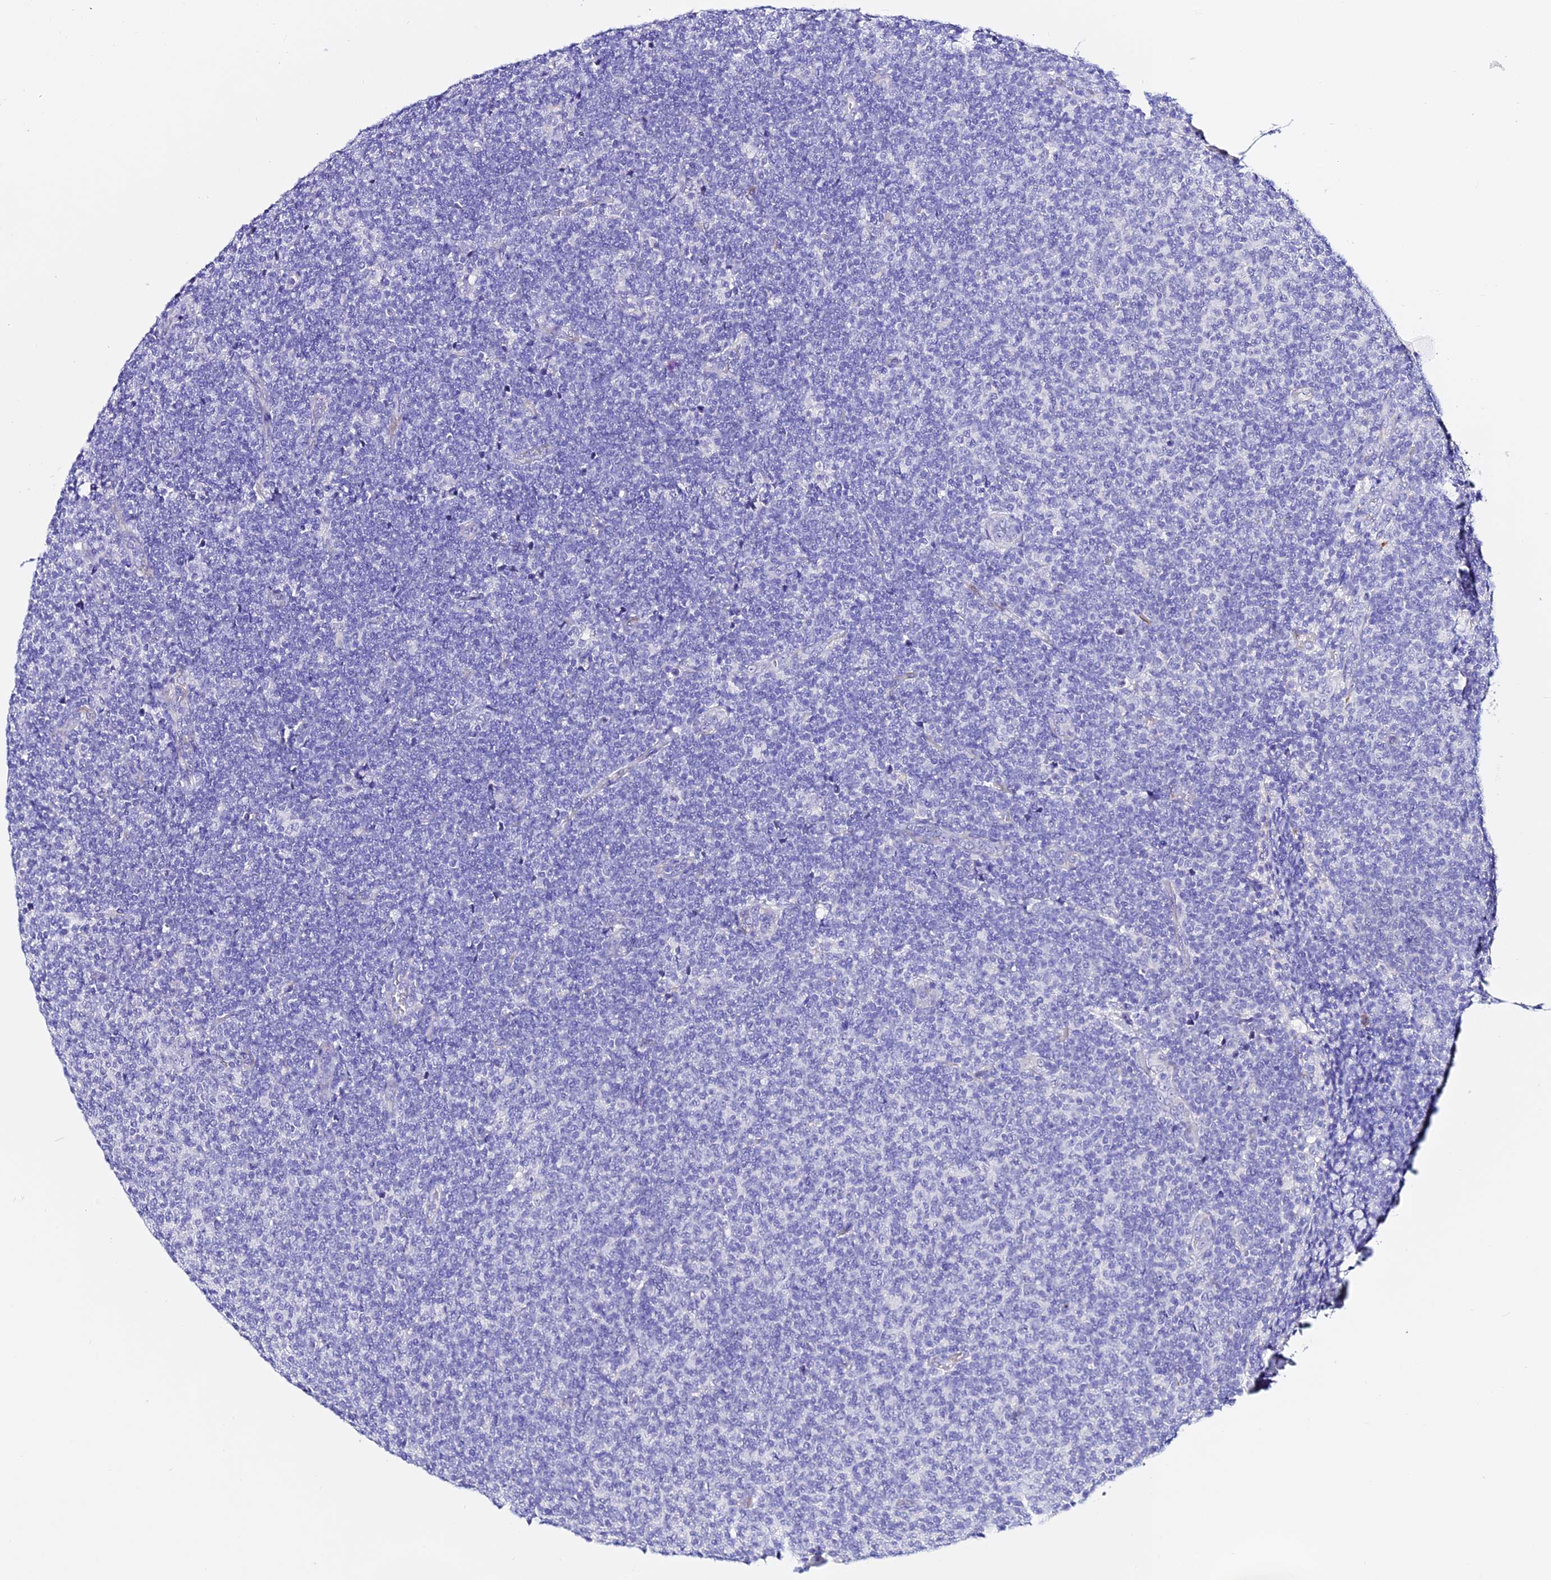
{"staining": {"intensity": "negative", "quantity": "none", "location": "none"}, "tissue": "lymphoma", "cell_type": "Tumor cells", "image_type": "cancer", "snomed": [{"axis": "morphology", "description": "Malignant lymphoma, non-Hodgkin's type, Low grade"}, {"axis": "topography", "description": "Lymph node"}], "caption": "An image of low-grade malignant lymphoma, non-Hodgkin's type stained for a protein exhibits no brown staining in tumor cells. (IHC, brightfield microscopy, high magnification).", "gene": "DEFB106A", "patient": {"sex": "male", "age": 66}}